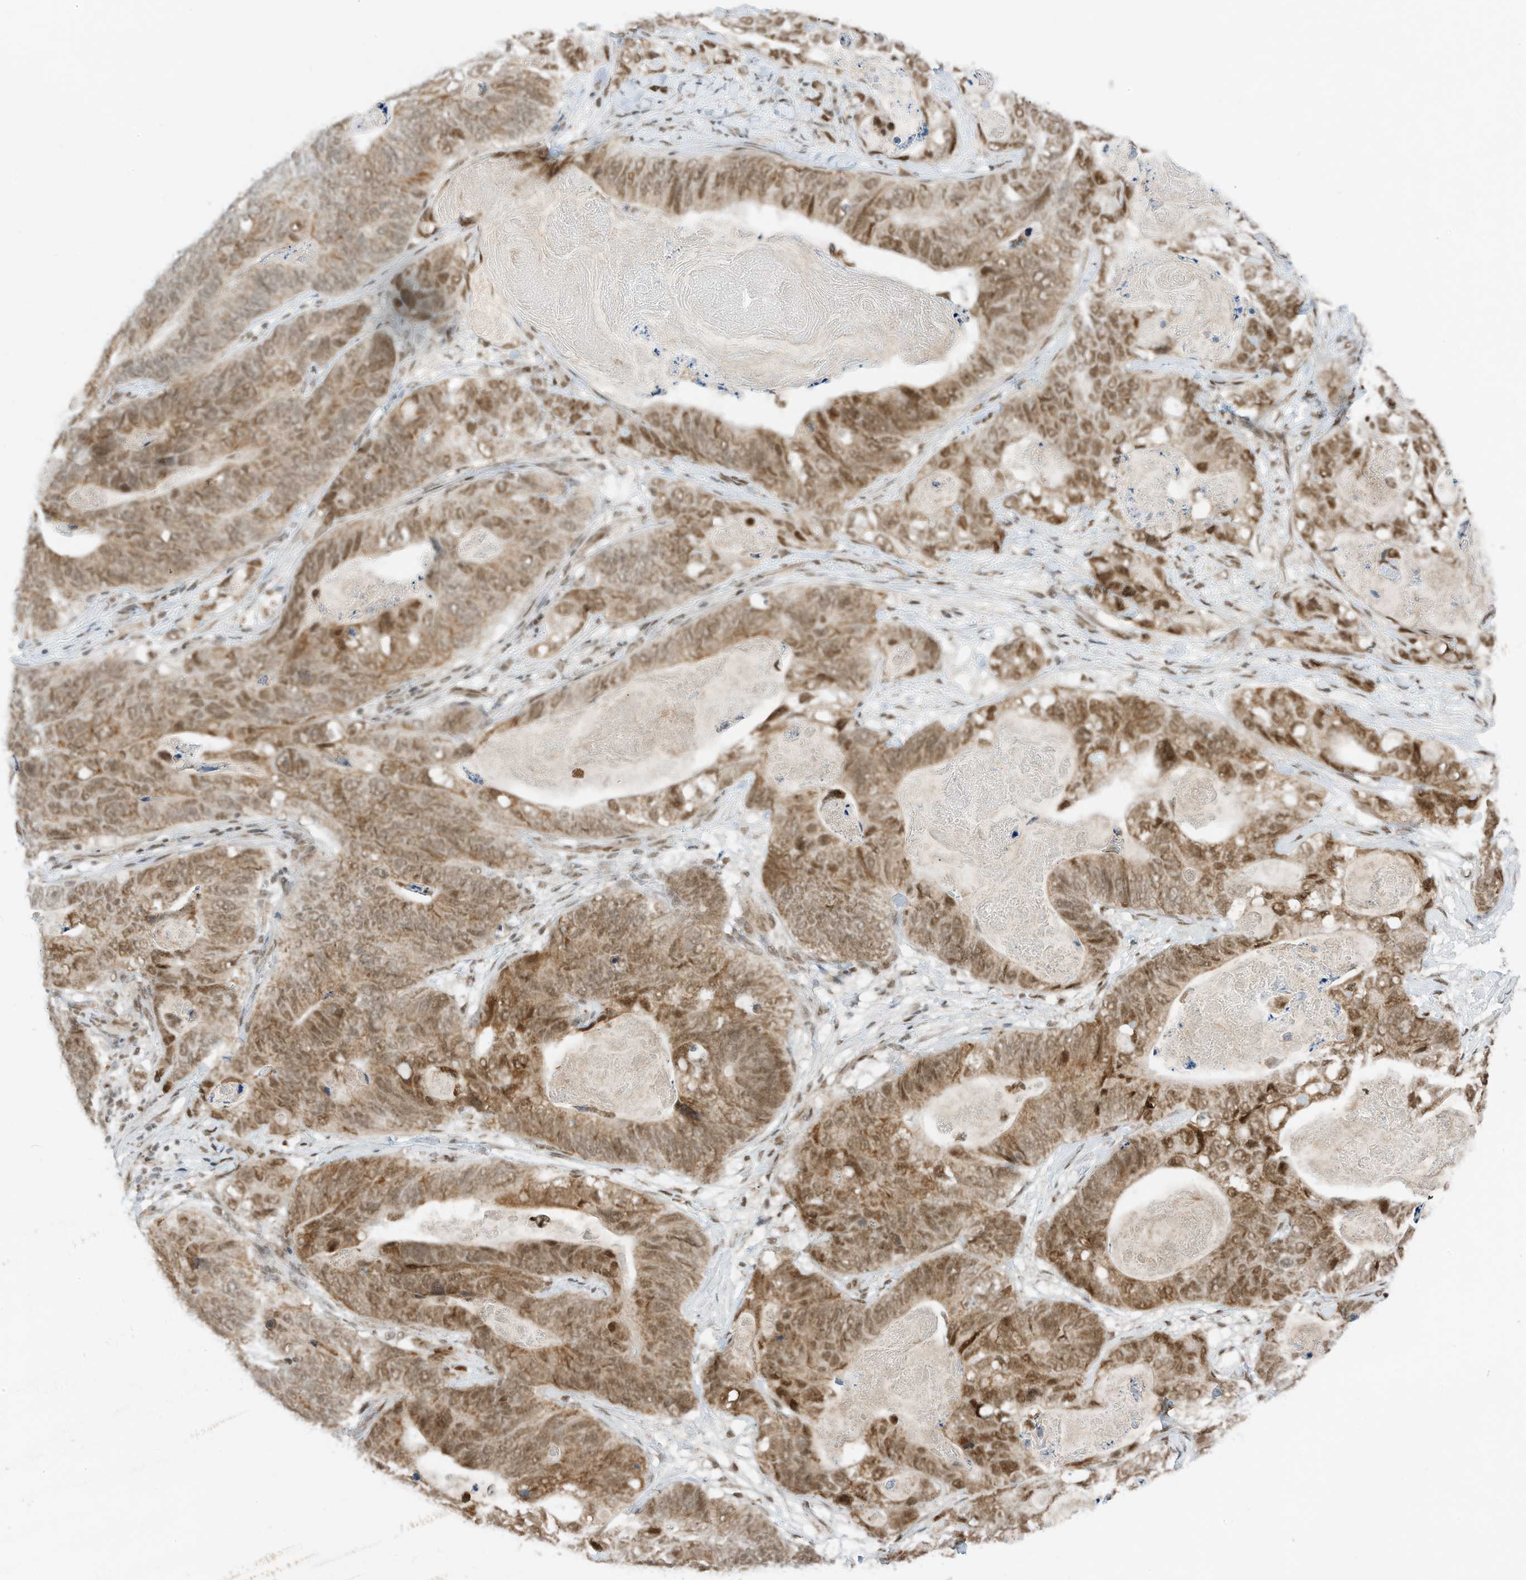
{"staining": {"intensity": "moderate", "quantity": ">75%", "location": "cytoplasmic/membranous,nuclear"}, "tissue": "stomach cancer", "cell_type": "Tumor cells", "image_type": "cancer", "snomed": [{"axis": "morphology", "description": "Normal tissue, NOS"}, {"axis": "morphology", "description": "Adenocarcinoma, NOS"}, {"axis": "topography", "description": "Stomach"}], "caption": "DAB (3,3'-diaminobenzidine) immunohistochemical staining of stomach cancer (adenocarcinoma) demonstrates moderate cytoplasmic/membranous and nuclear protein positivity in about >75% of tumor cells.", "gene": "AURKAIP1", "patient": {"sex": "female", "age": 89}}